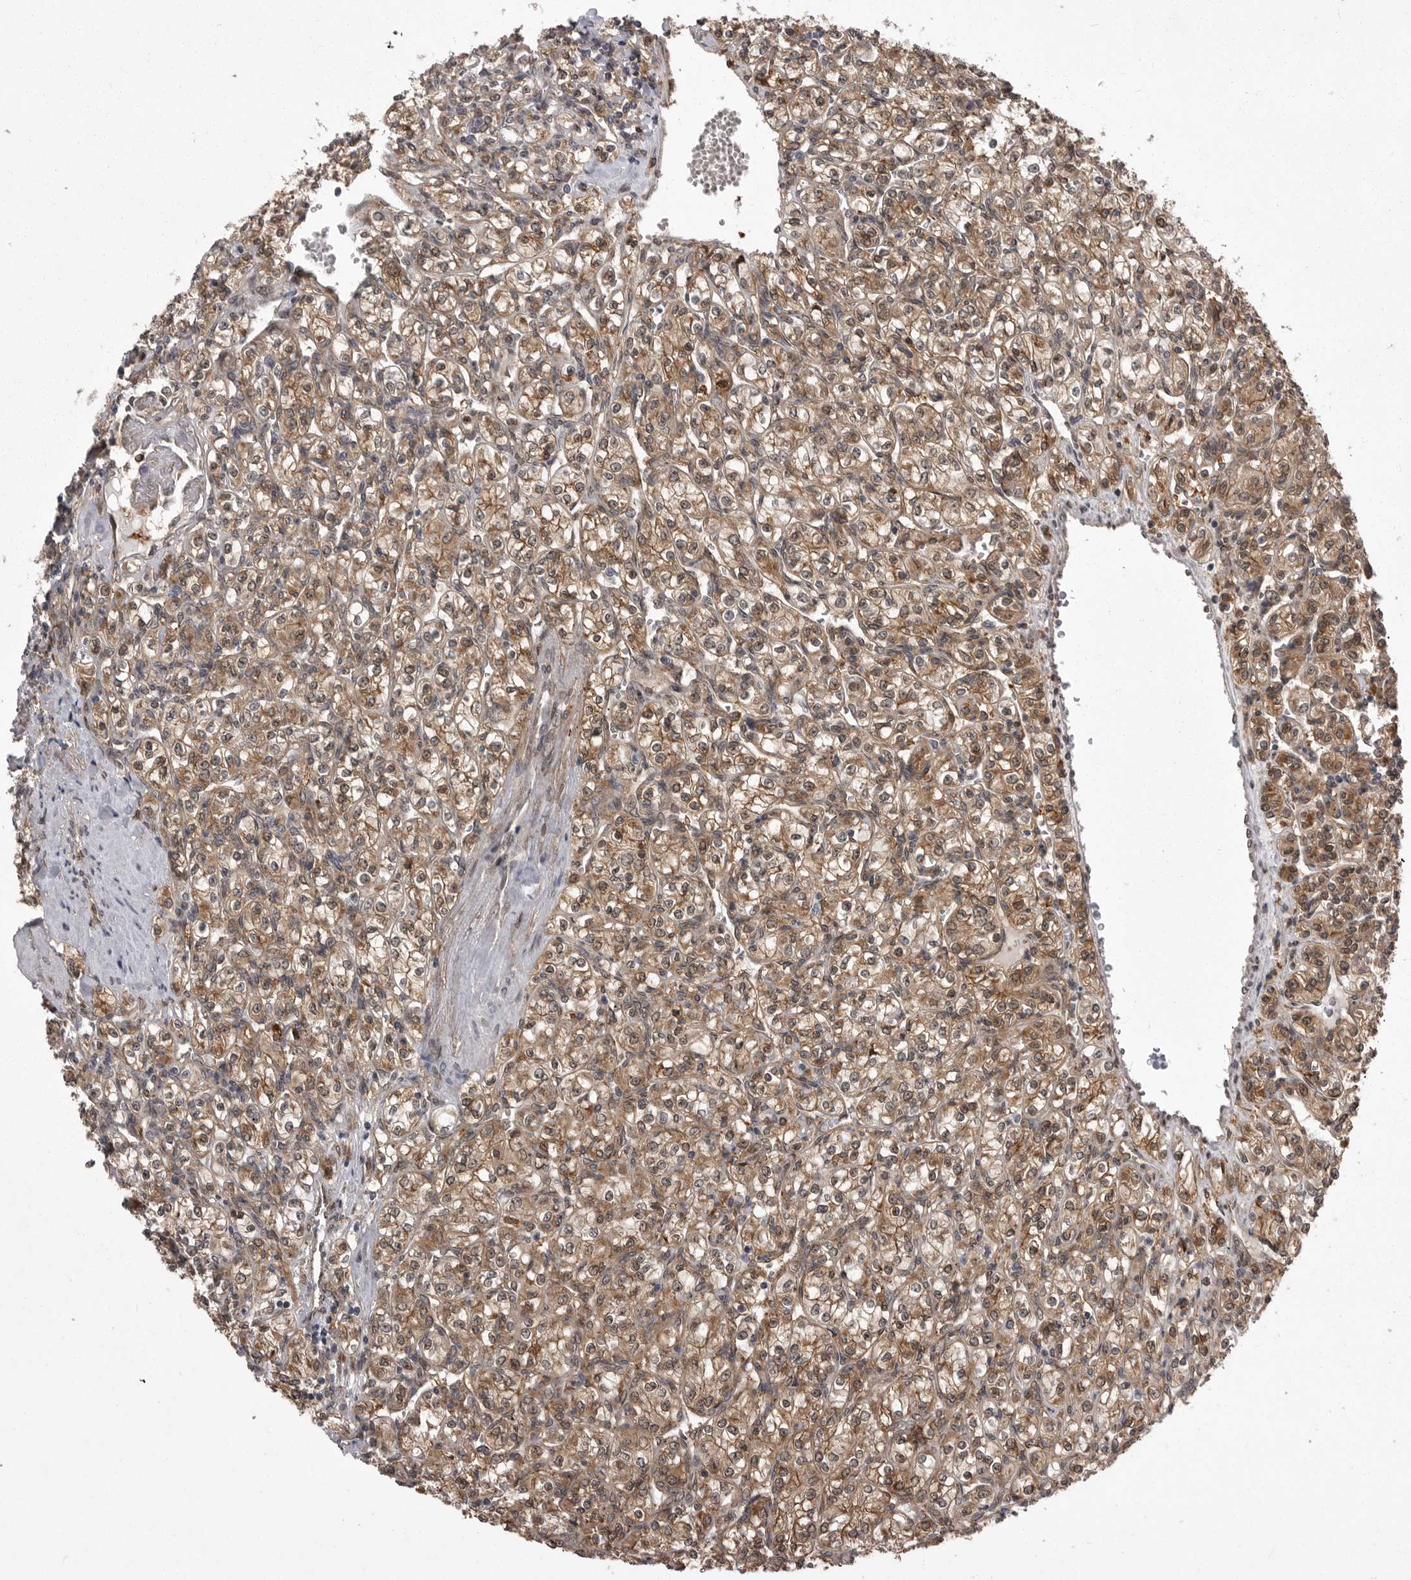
{"staining": {"intensity": "moderate", "quantity": ">75%", "location": "cytoplasmic/membranous"}, "tissue": "renal cancer", "cell_type": "Tumor cells", "image_type": "cancer", "snomed": [{"axis": "morphology", "description": "Adenocarcinoma, NOS"}, {"axis": "topography", "description": "Kidney"}], "caption": "Protein expression analysis of renal cancer (adenocarcinoma) exhibits moderate cytoplasmic/membranous expression in about >75% of tumor cells. Ihc stains the protein in brown and the nuclei are stained blue.", "gene": "ABL1", "patient": {"sex": "male", "age": 77}}